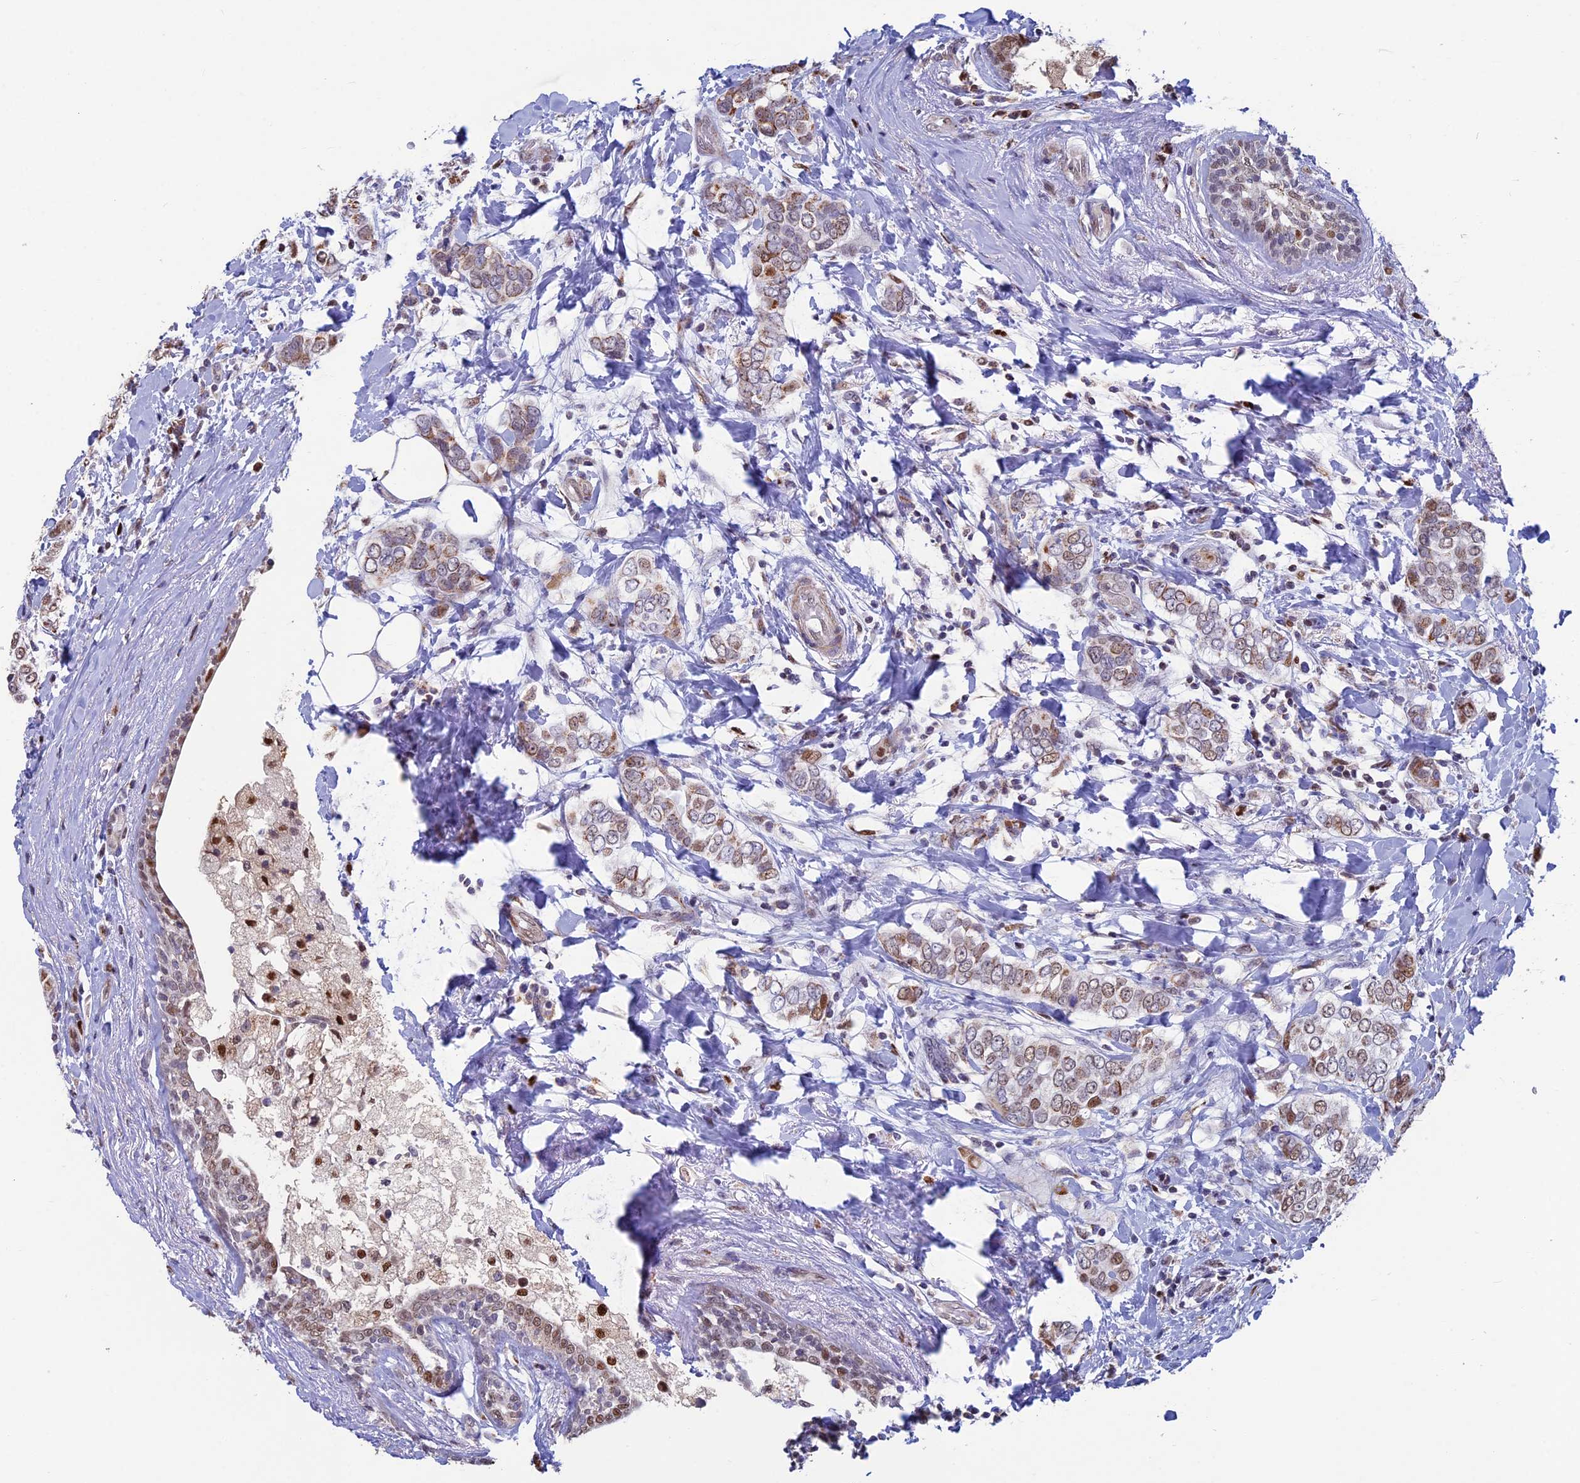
{"staining": {"intensity": "moderate", "quantity": "25%-75%", "location": "cytoplasmic/membranous,nuclear"}, "tissue": "breast cancer", "cell_type": "Tumor cells", "image_type": "cancer", "snomed": [{"axis": "morphology", "description": "Lobular carcinoma"}, {"axis": "topography", "description": "Breast"}], "caption": "The immunohistochemical stain shows moderate cytoplasmic/membranous and nuclear expression in tumor cells of breast lobular carcinoma tissue.", "gene": "ACSS1", "patient": {"sex": "female", "age": 51}}